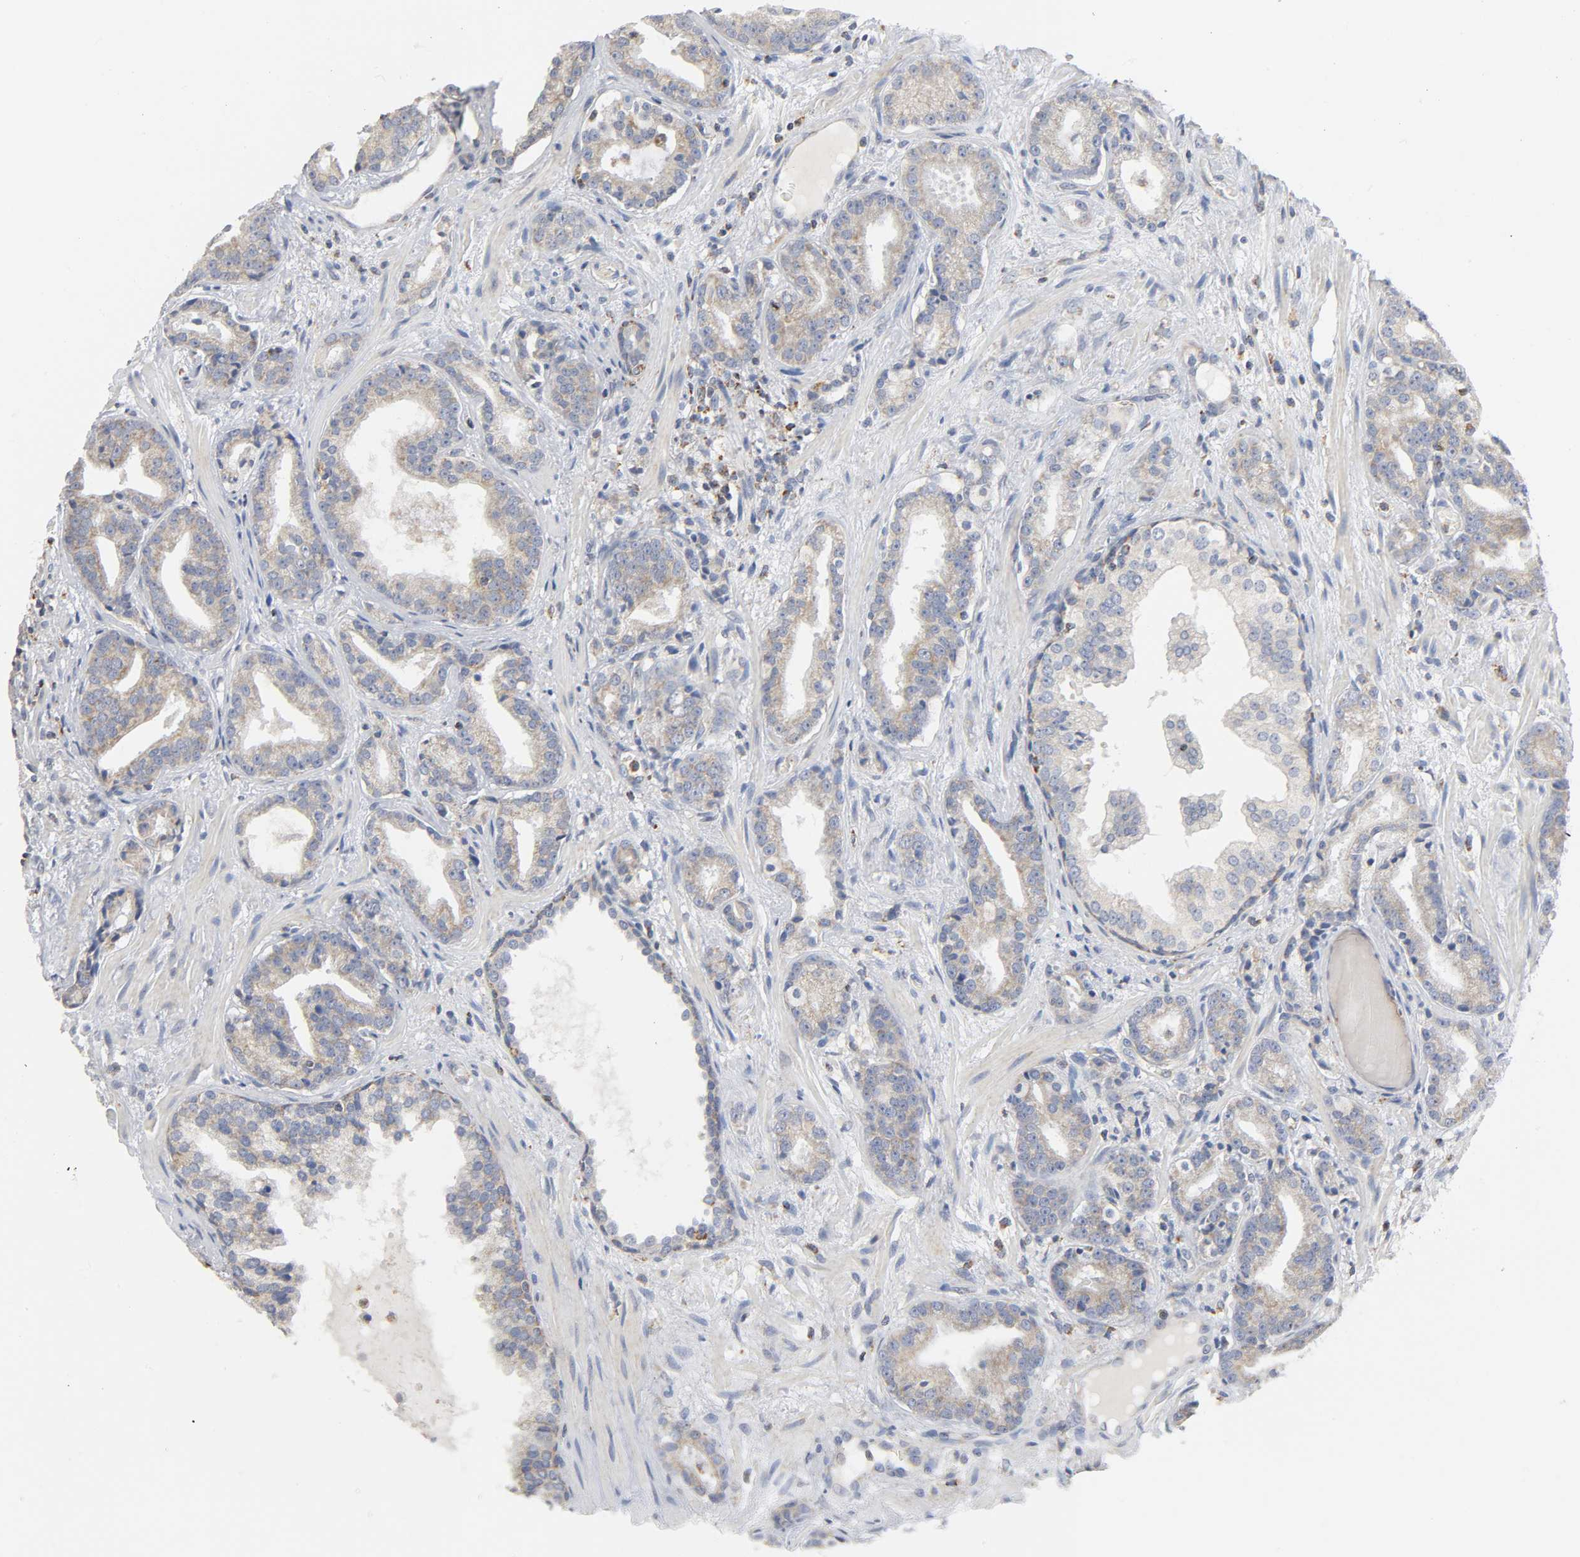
{"staining": {"intensity": "weak", "quantity": ">75%", "location": "cytoplasmic/membranous"}, "tissue": "prostate cancer", "cell_type": "Tumor cells", "image_type": "cancer", "snomed": [{"axis": "morphology", "description": "Adenocarcinoma, Low grade"}, {"axis": "topography", "description": "Prostate"}], "caption": "Weak cytoplasmic/membranous expression for a protein is appreciated in approximately >75% of tumor cells of low-grade adenocarcinoma (prostate) using immunohistochemistry (IHC).", "gene": "BAK1", "patient": {"sex": "male", "age": 63}}